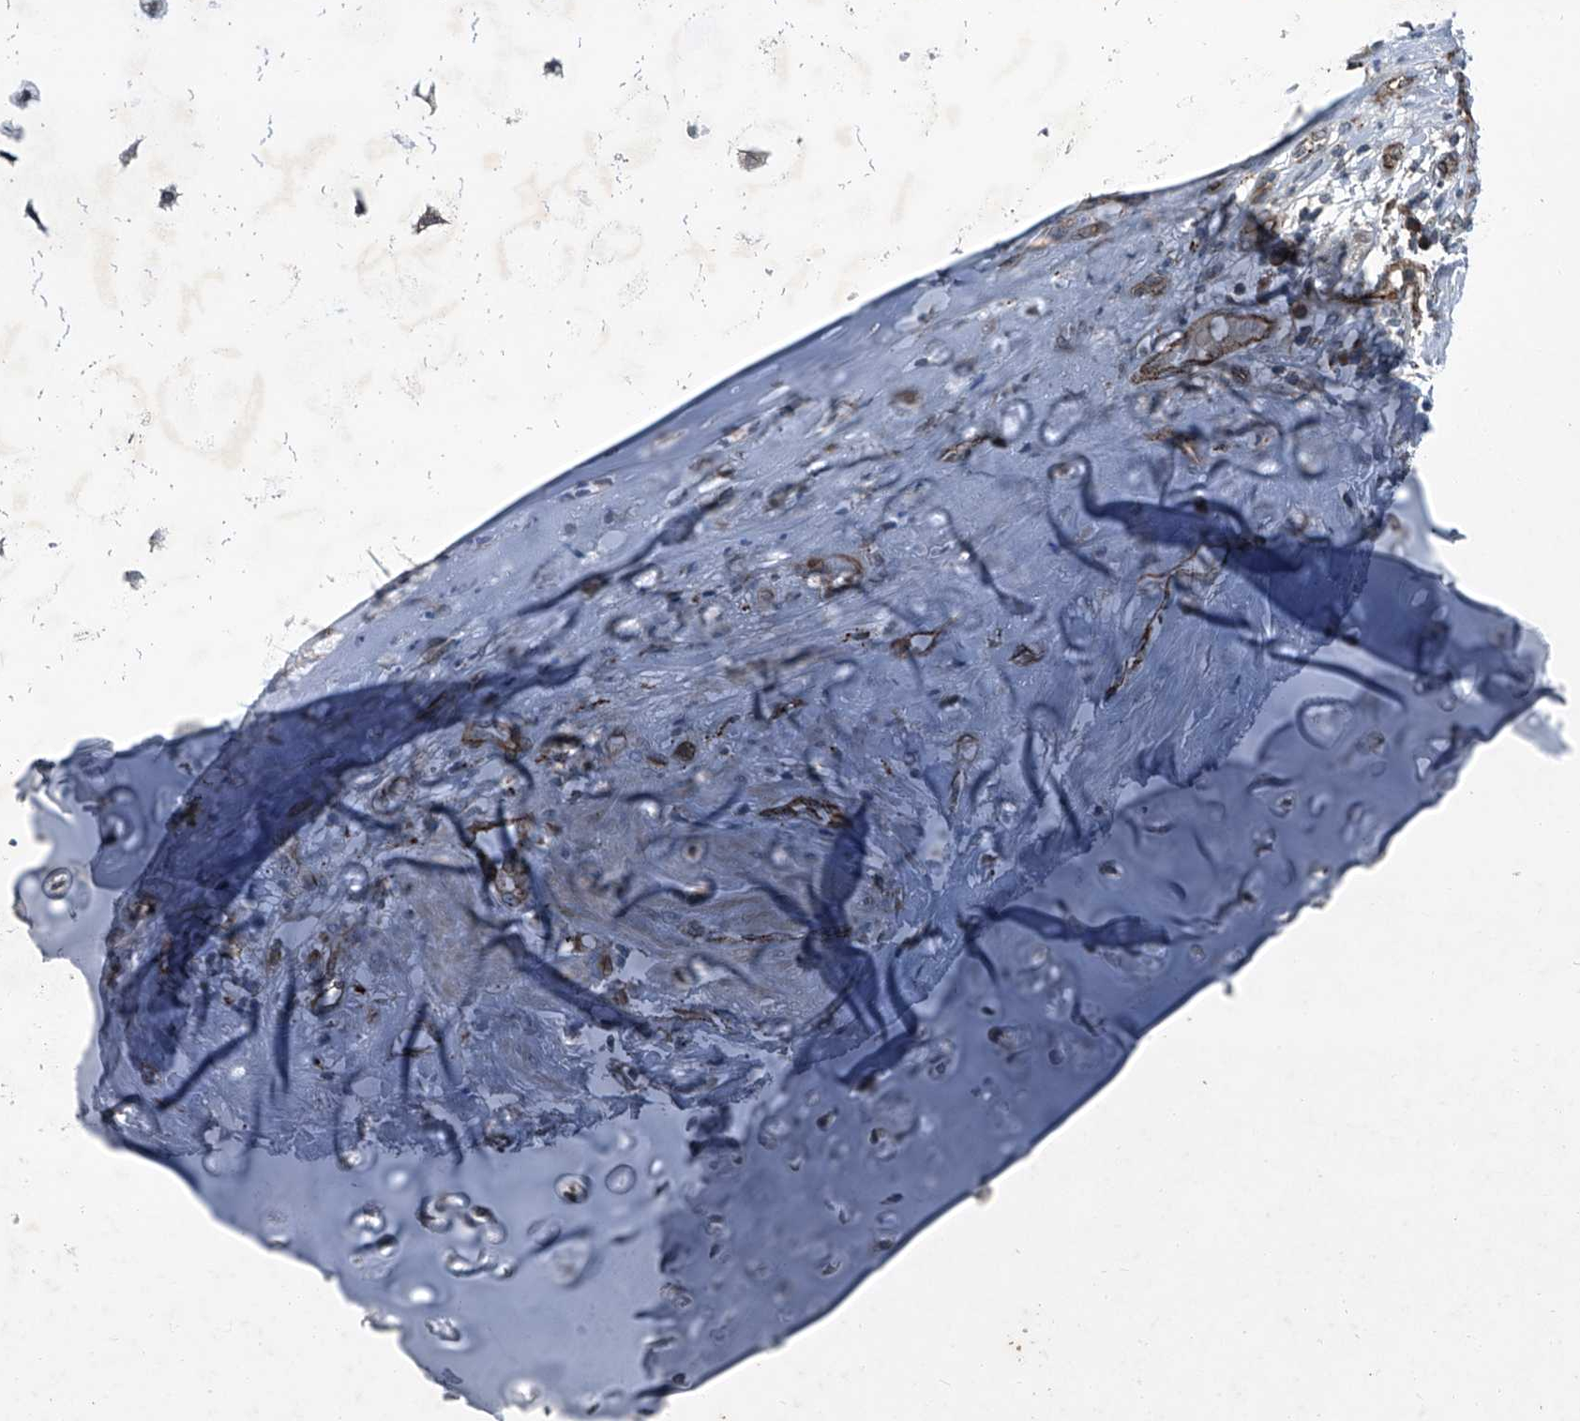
{"staining": {"intensity": "moderate", "quantity": "<25%", "location": "cytoplasmic/membranous"}, "tissue": "adipose tissue", "cell_type": "Adipocytes", "image_type": "normal", "snomed": [{"axis": "morphology", "description": "Normal tissue, NOS"}, {"axis": "morphology", "description": "Basal cell carcinoma"}, {"axis": "topography", "description": "Cartilage tissue"}, {"axis": "topography", "description": "Nasopharynx"}, {"axis": "topography", "description": "Oral tissue"}], "caption": "Protein analysis of unremarkable adipose tissue exhibits moderate cytoplasmic/membranous positivity in about <25% of adipocytes.", "gene": "SENP2", "patient": {"sex": "female", "age": 77}}